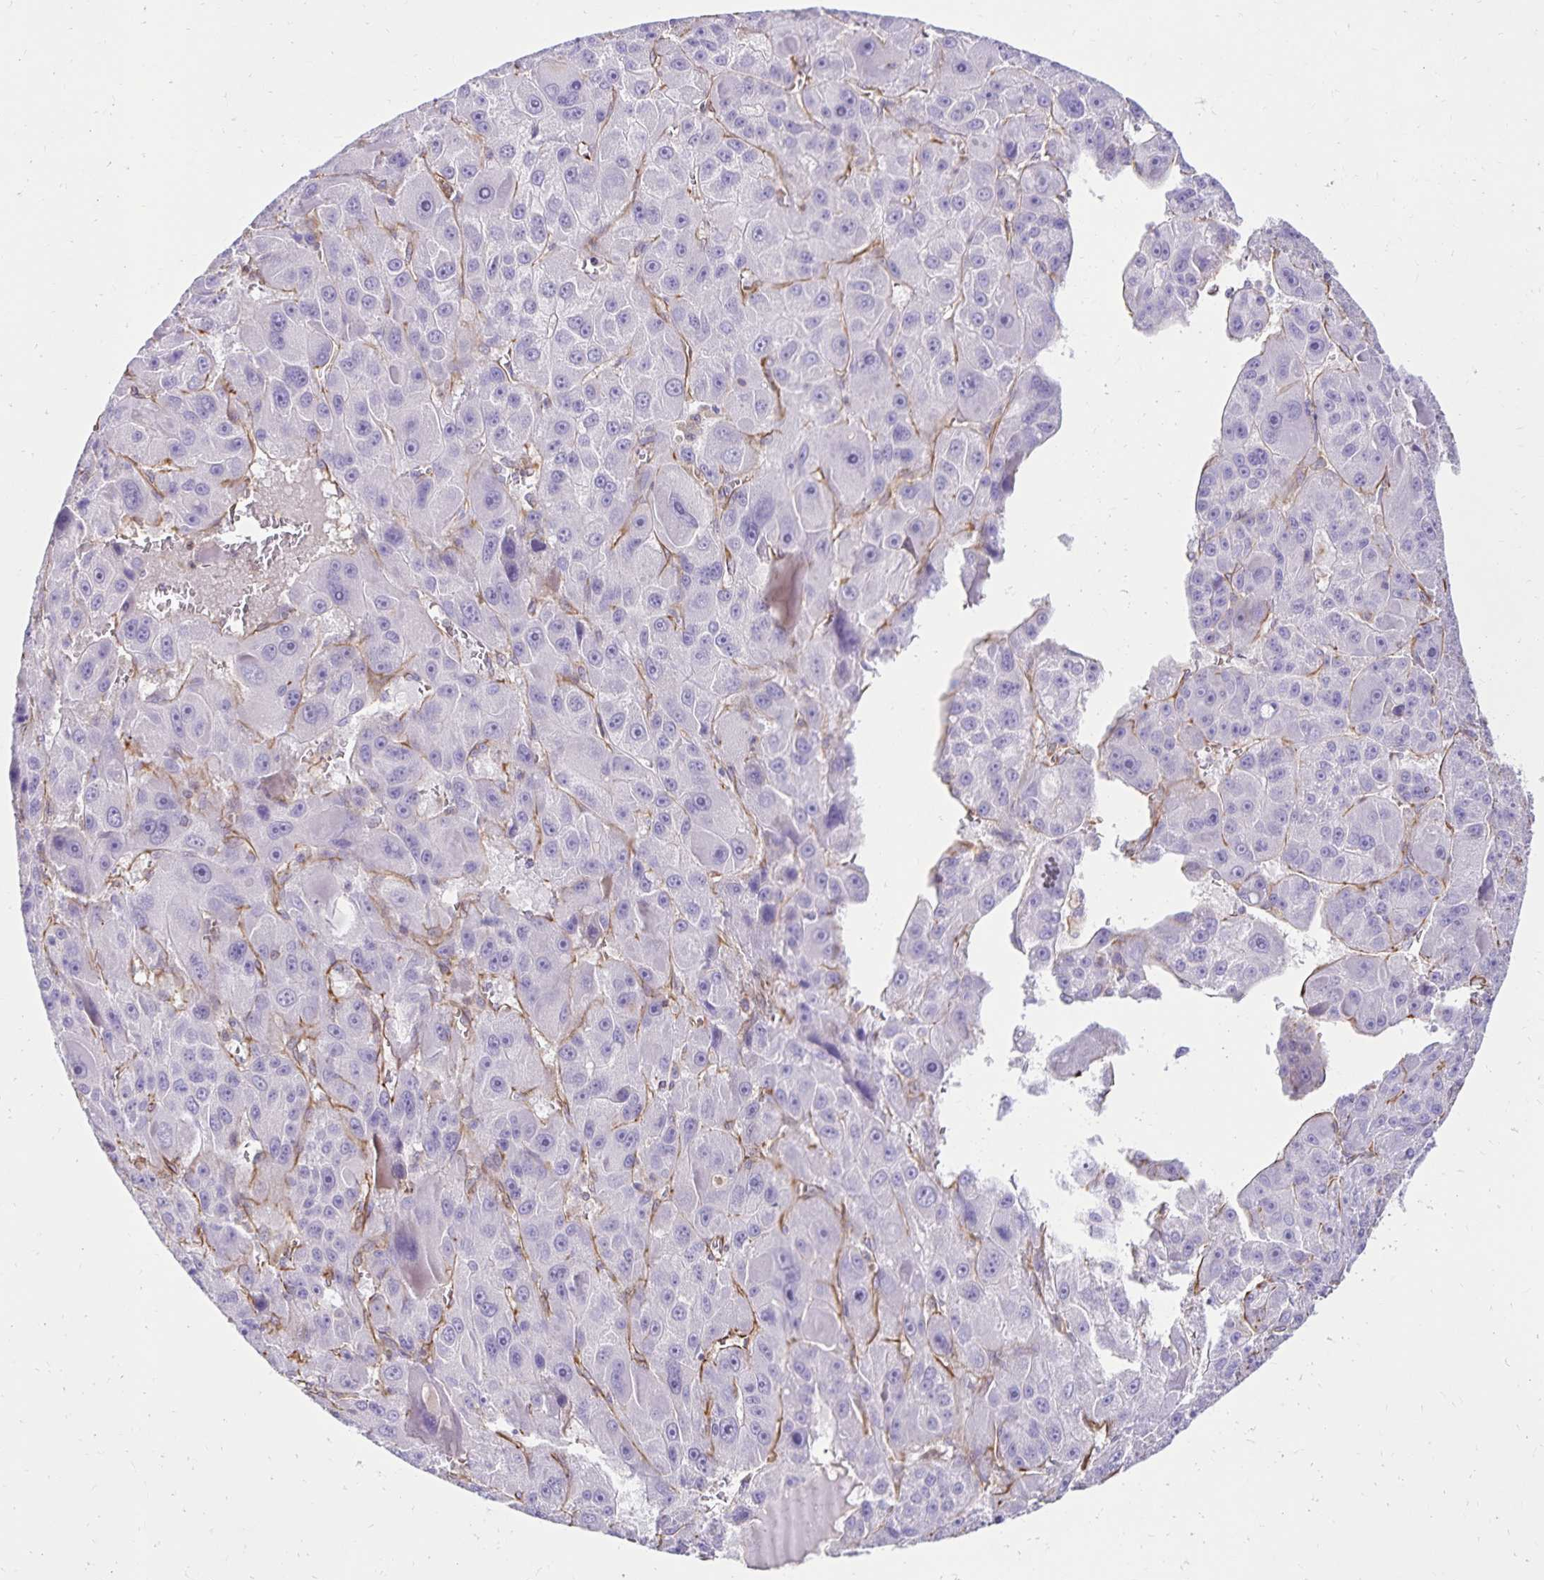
{"staining": {"intensity": "negative", "quantity": "none", "location": "none"}, "tissue": "liver cancer", "cell_type": "Tumor cells", "image_type": "cancer", "snomed": [{"axis": "morphology", "description": "Carcinoma, Hepatocellular, NOS"}, {"axis": "topography", "description": "Liver"}], "caption": "The histopathology image shows no staining of tumor cells in liver cancer (hepatocellular carcinoma). Nuclei are stained in blue.", "gene": "TRPV6", "patient": {"sex": "male", "age": 76}}